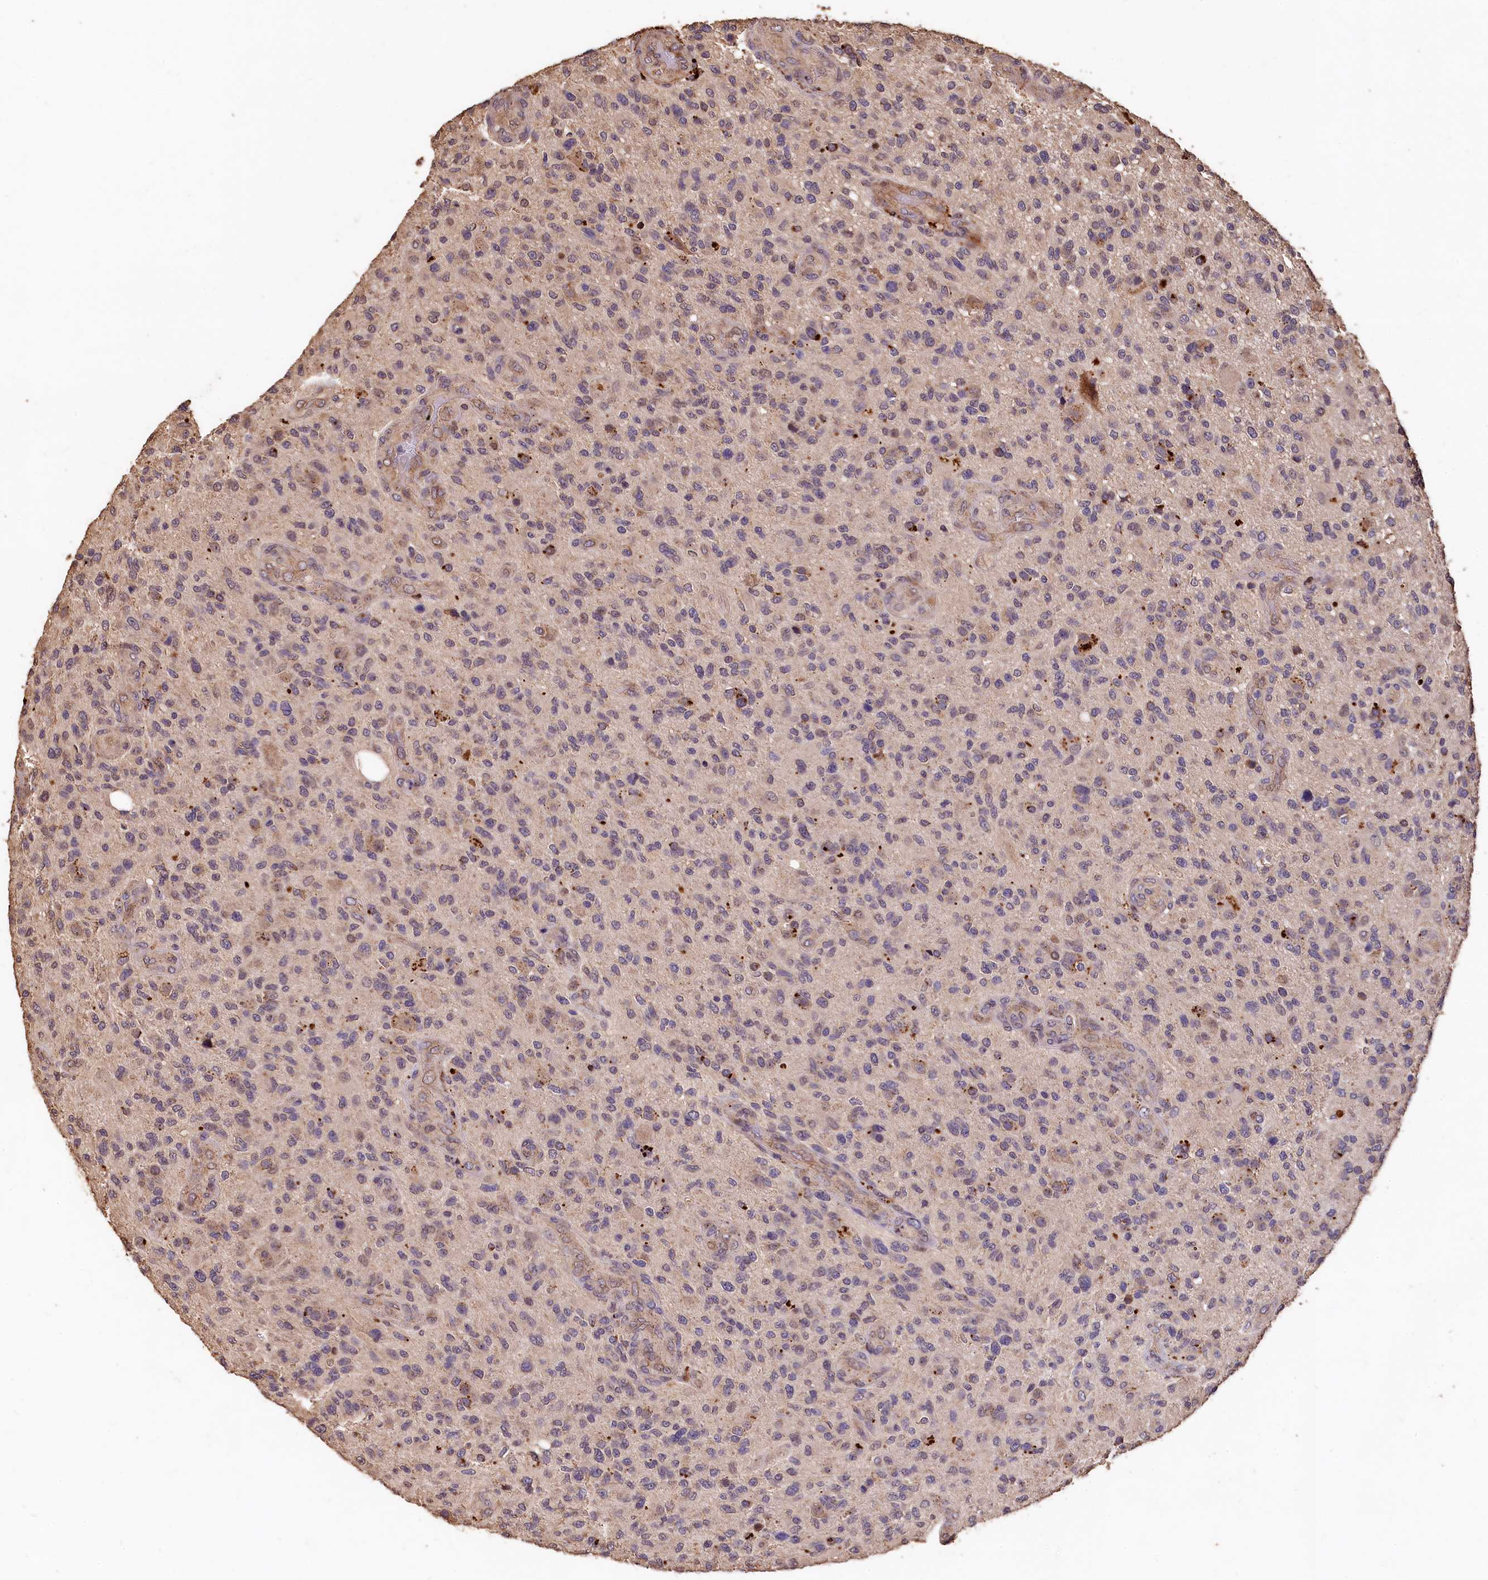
{"staining": {"intensity": "negative", "quantity": "none", "location": "none"}, "tissue": "glioma", "cell_type": "Tumor cells", "image_type": "cancer", "snomed": [{"axis": "morphology", "description": "Glioma, malignant, High grade"}, {"axis": "topography", "description": "Brain"}], "caption": "There is no significant positivity in tumor cells of glioma.", "gene": "LSM4", "patient": {"sex": "male", "age": 47}}